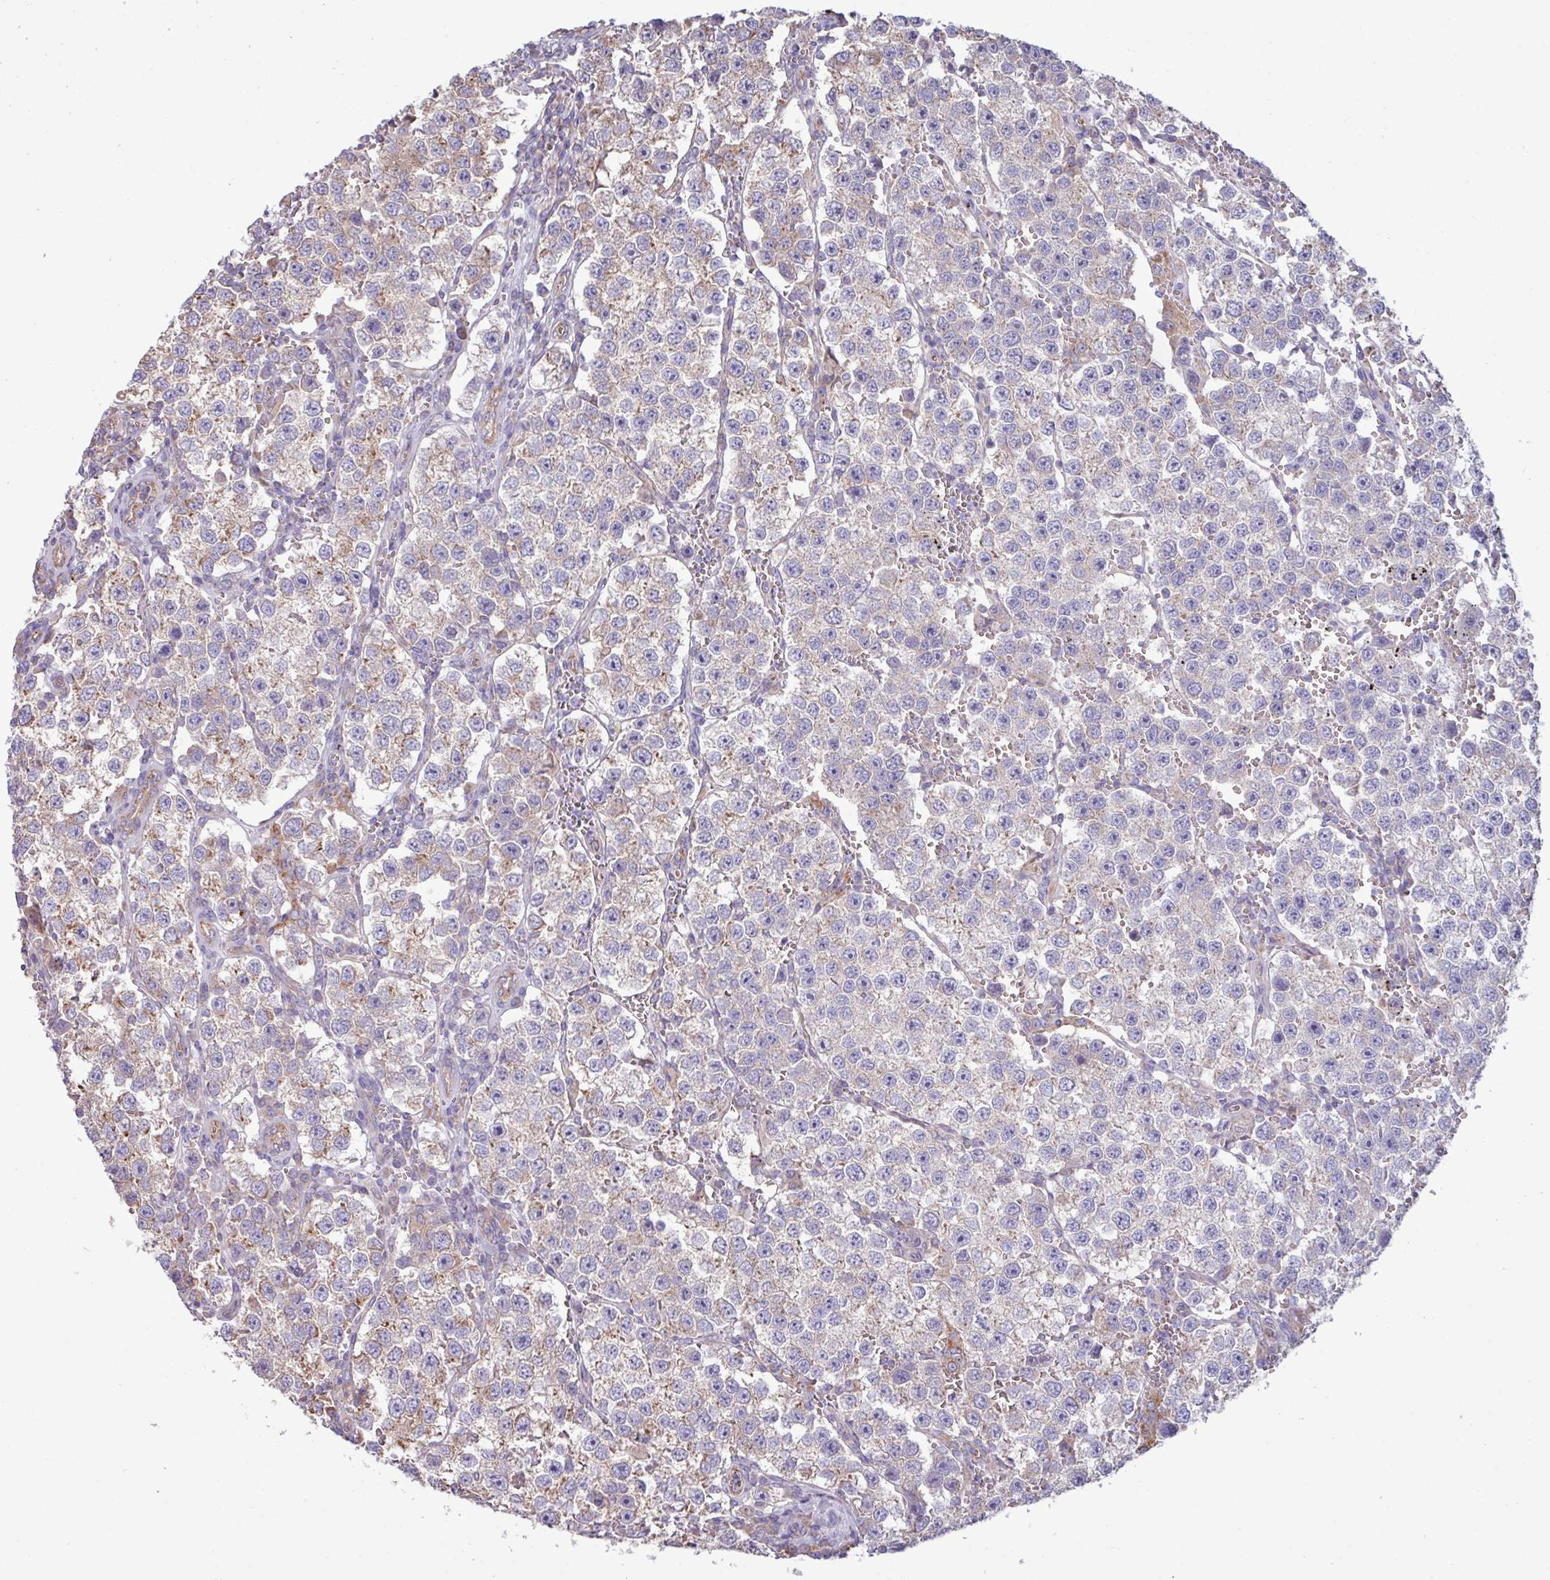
{"staining": {"intensity": "weak", "quantity": "25%-75%", "location": "cytoplasmic/membranous"}, "tissue": "testis cancer", "cell_type": "Tumor cells", "image_type": "cancer", "snomed": [{"axis": "morphology", "description": "Seminoma, NOS"}, {"axis": "topography", "description": "Testis"}], "caption": "The micrograph shows staining of testis seminoma, revealing weak cytoplasmic/membranous protein staining (brown color) within tumor cells.", "gene": "PPM1J", "patient": {"sex": "male", "age": 37}}